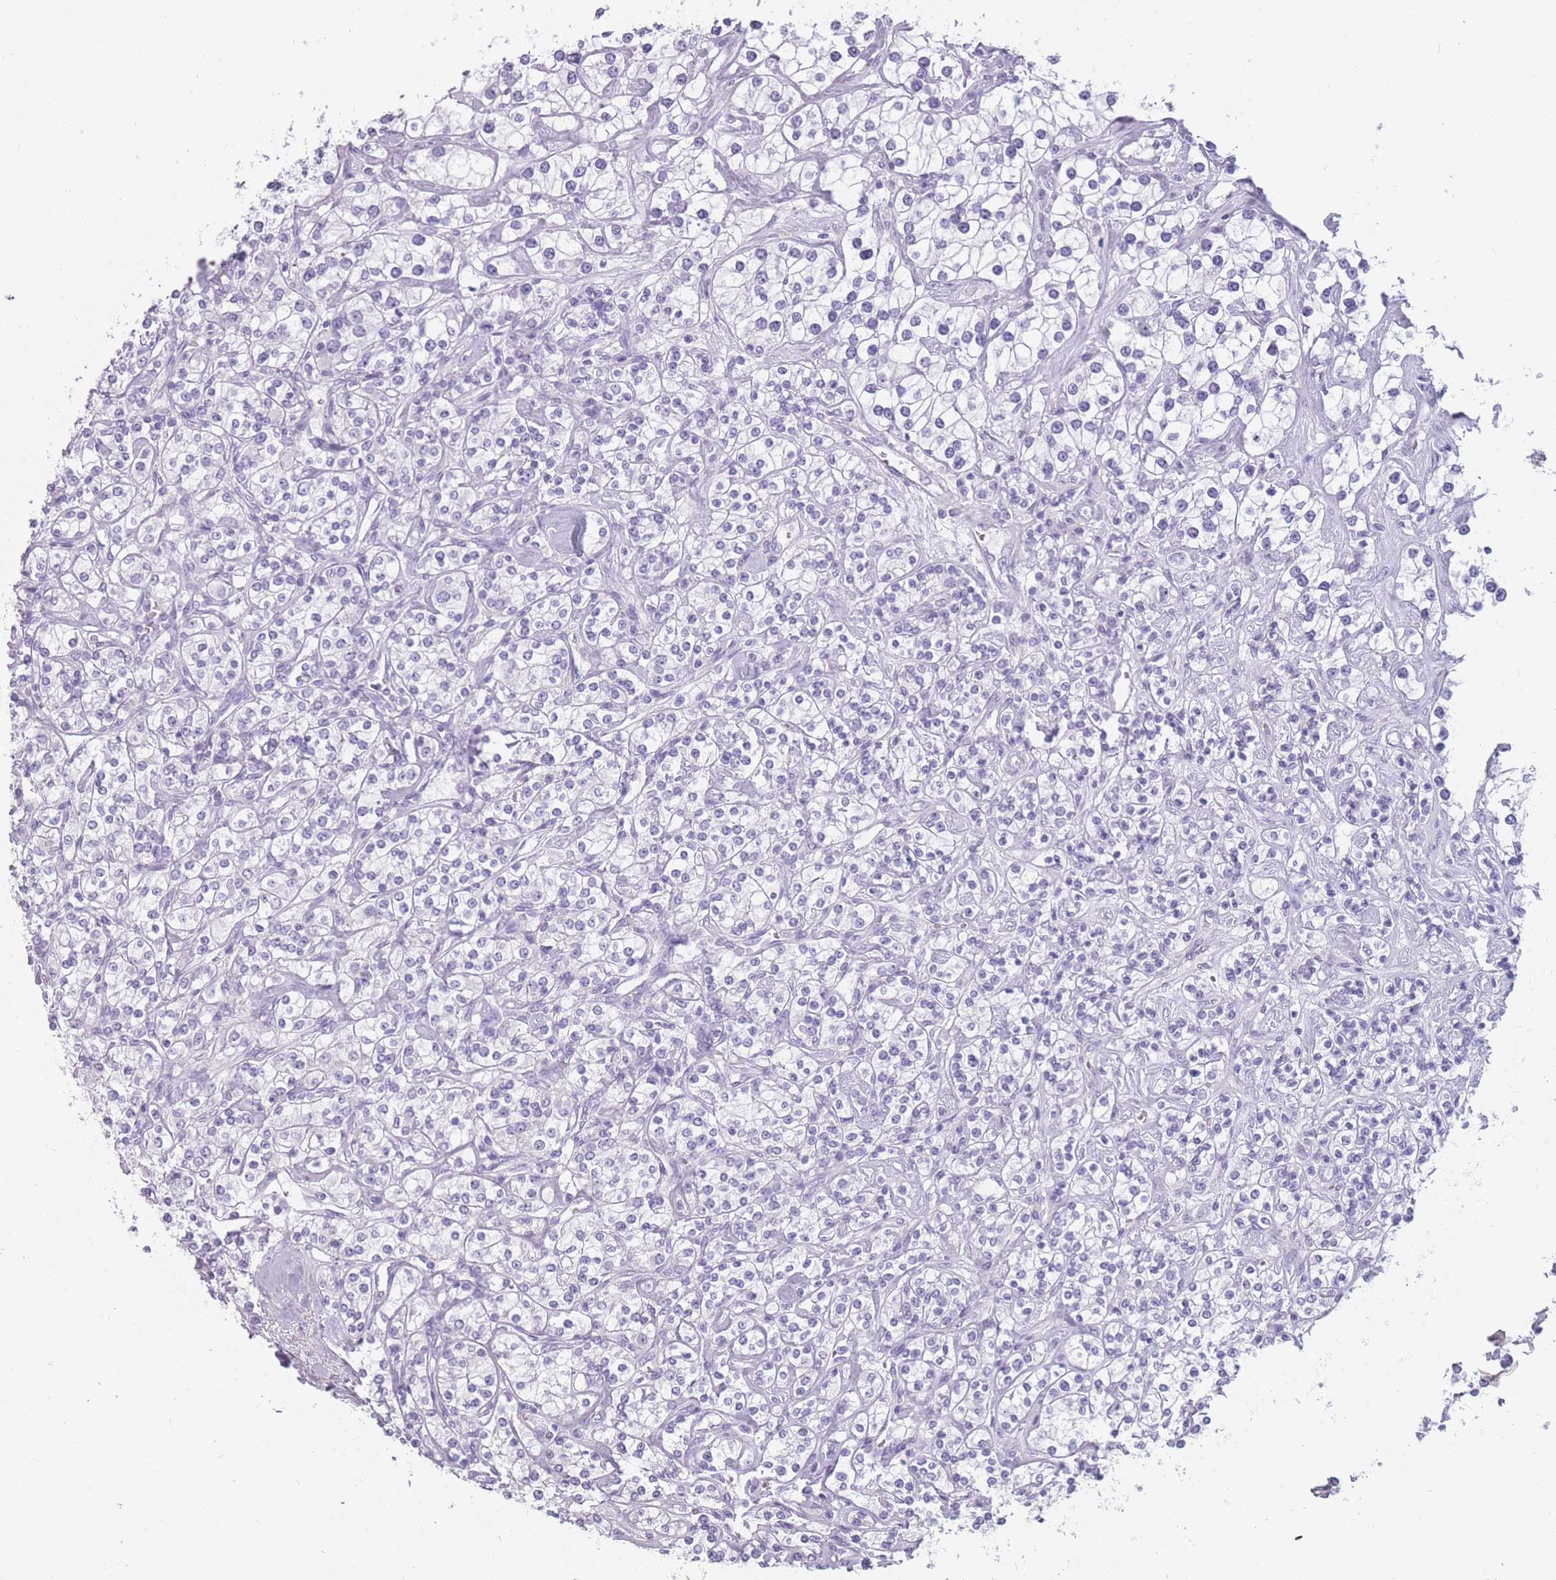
{"staining": {"intensity": "negative", "quantity": "none", "location": "none"}, "tissue": "renal cancer", "cell_type": "Tumor cells", "image_type": "cancer", "snomed": [{"axis": "morphology", "description": "Adenocarcinoma, NOS"}, {"axis": "topography", "description": "Kidney"}], "caption": "DAB immunohistochemical staining of human renal cancer (adenocarcinoma) shows no significant expression in tumor cells.", "gene": "PPFIA3", "patient": {"sex": "male", "age": 77}}